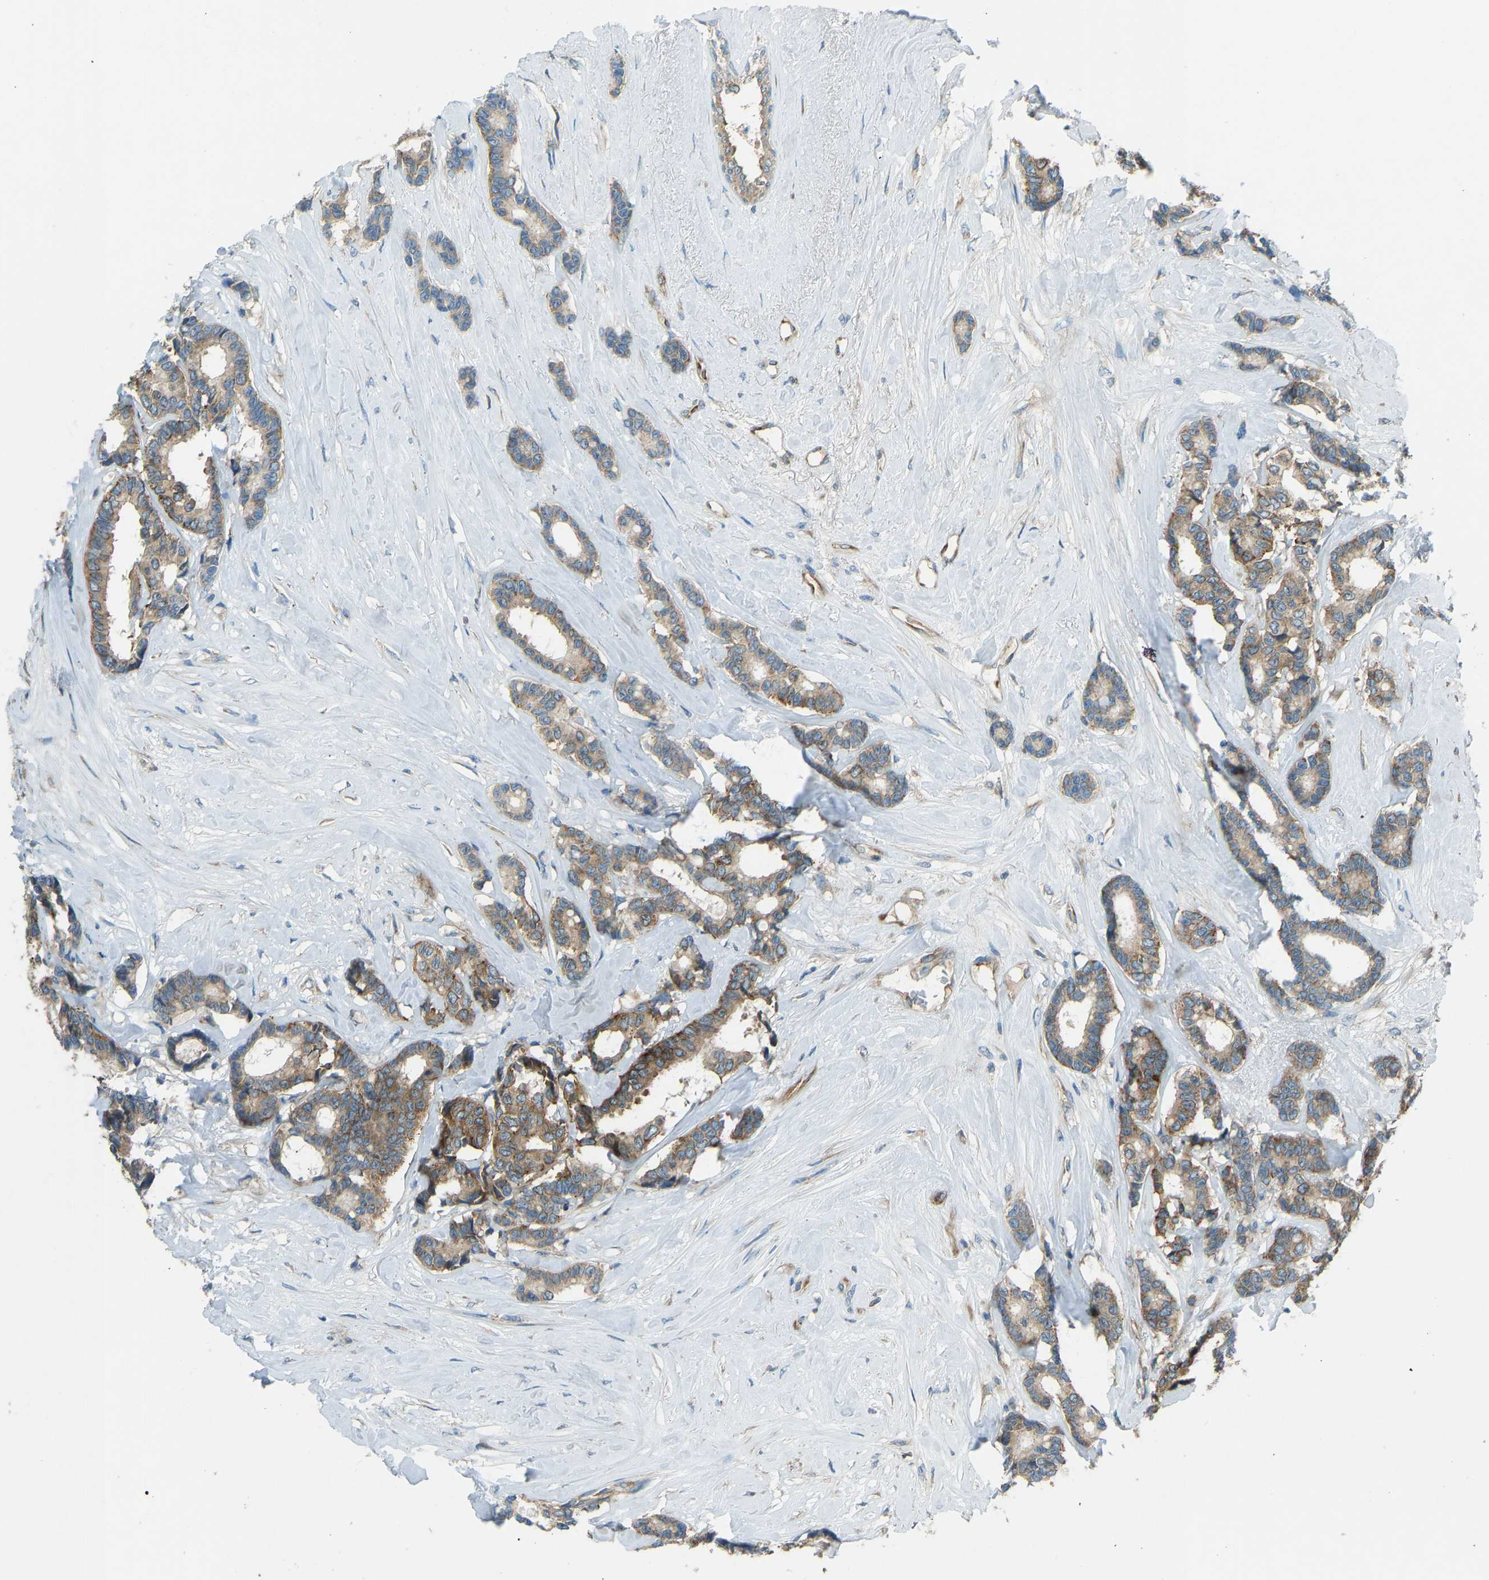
{"staining": {"intensity": "moderate", "quantity": ">75%", "location": "cytoplasmic/membranous"}, "tissue": "breast cancer", "cell_type": "Tumor cells", "image_type": "cancer", "snomed": [{"axis": "morphology", "description": "Duct carcinoma"}, {"axis": "topography", "description": "Breast"}], "caption": "This micrograph displays immunohistochemistry (IHC) staining of breast cancer (infiltrating ductal carcinoma), with medium moderate cytoplasmic/membranous staining in about >75% of tumor cells.", "gene": "STAU2", "patient": {"sex": "female", "age": 87}}